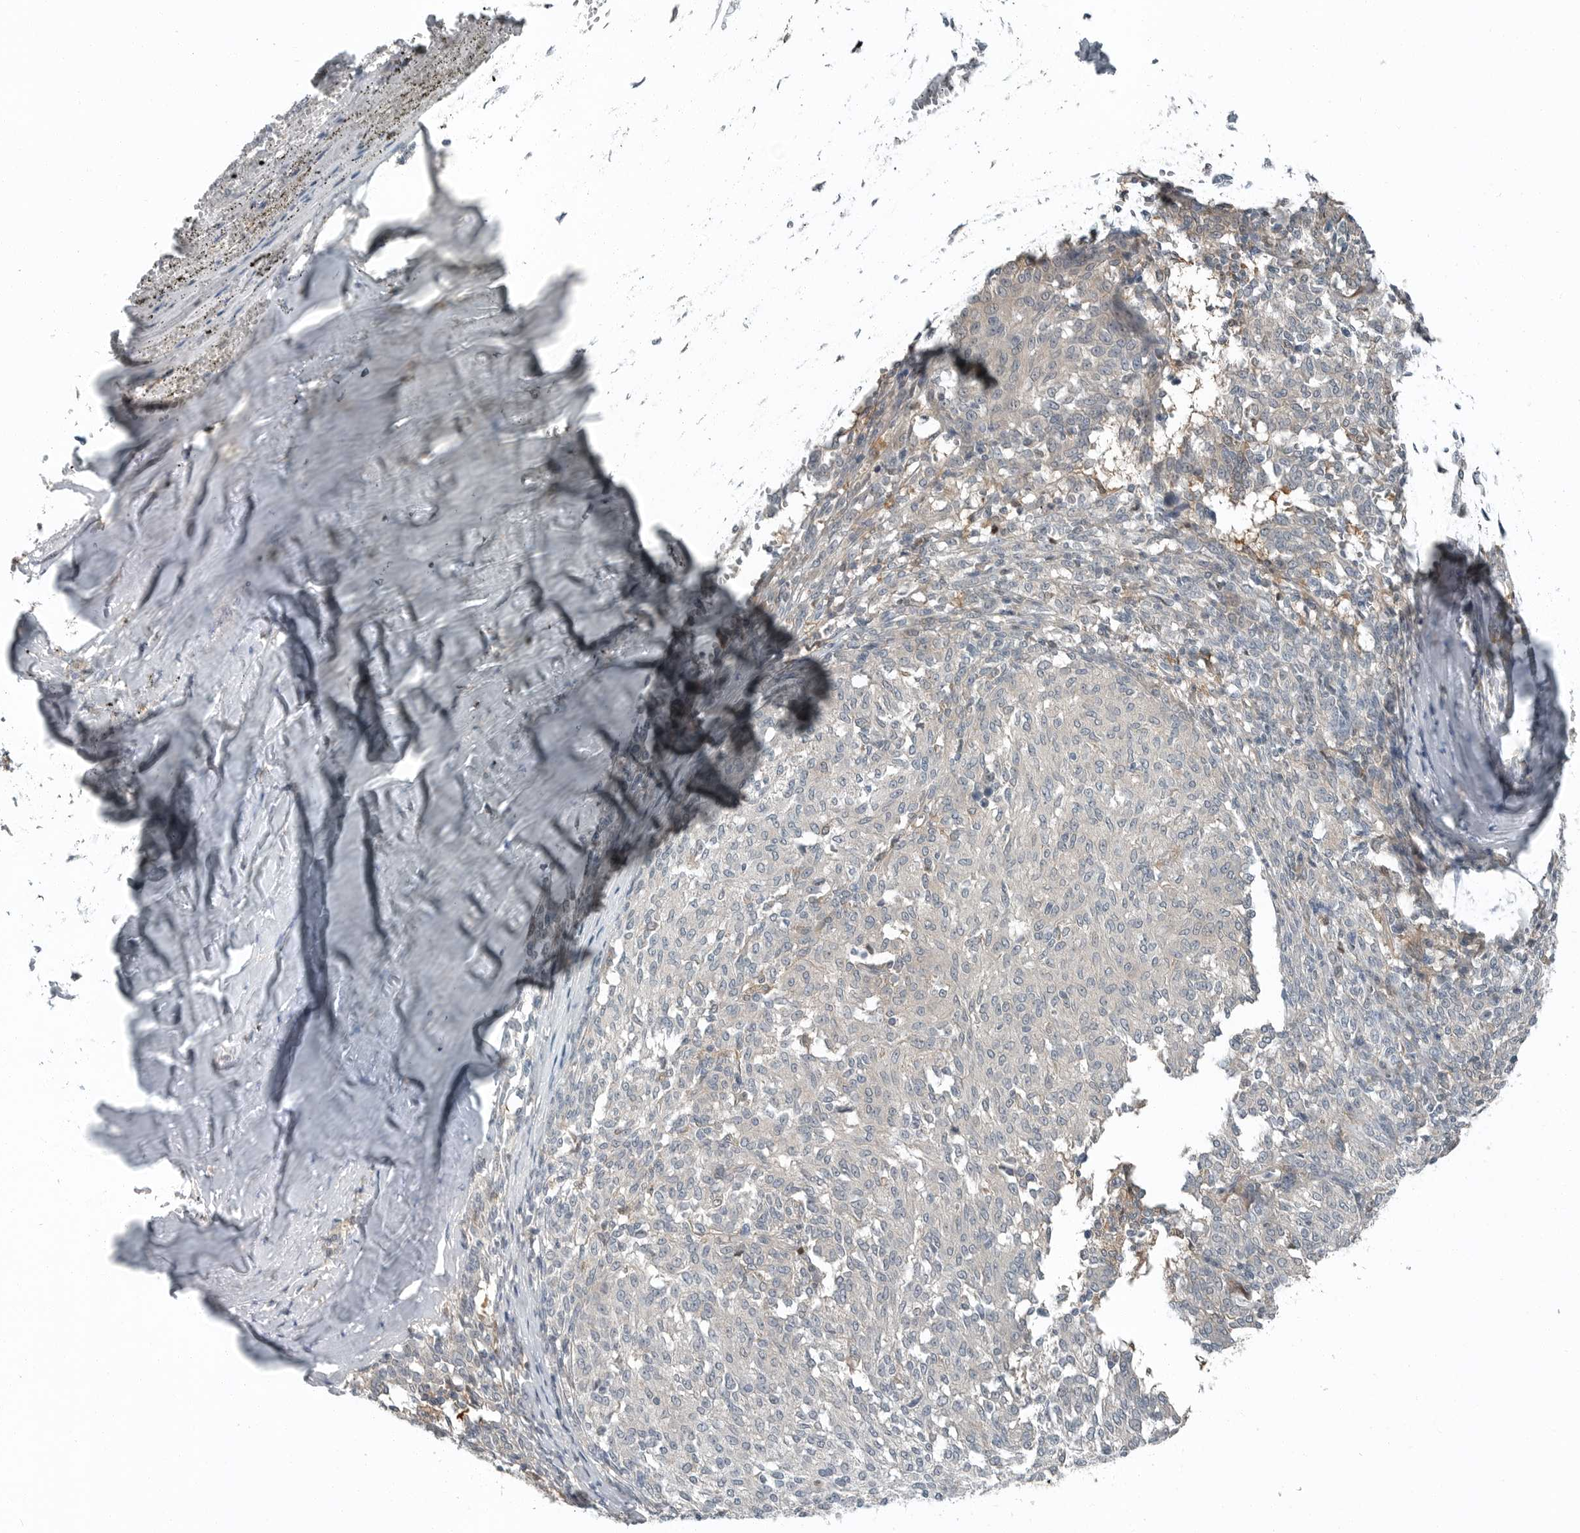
{"staining": {"intensity": "negative", "quantity": "none", "location": "none"}, "tissue": "melanoma", "cell_type": "Tumor cells", "image_type": "cancer", "snomed": [{"axis": "morphology", "description": "Malignant melanoma, NOS"}, {"axis": "topography", "description": "Skin"}], "caption": "Immunohistochemical staining of human melanoma shows no significant staining in tumor cells. The staining was performed using DAB (3,3'-diaminobenzidine) to visualize the protein expression in brown, while the nuclei were stained in blue with hematoxylin (Magnification: 20x).", "gene": "KYAT1", "patient": {"sex": "female", "age": 72}}